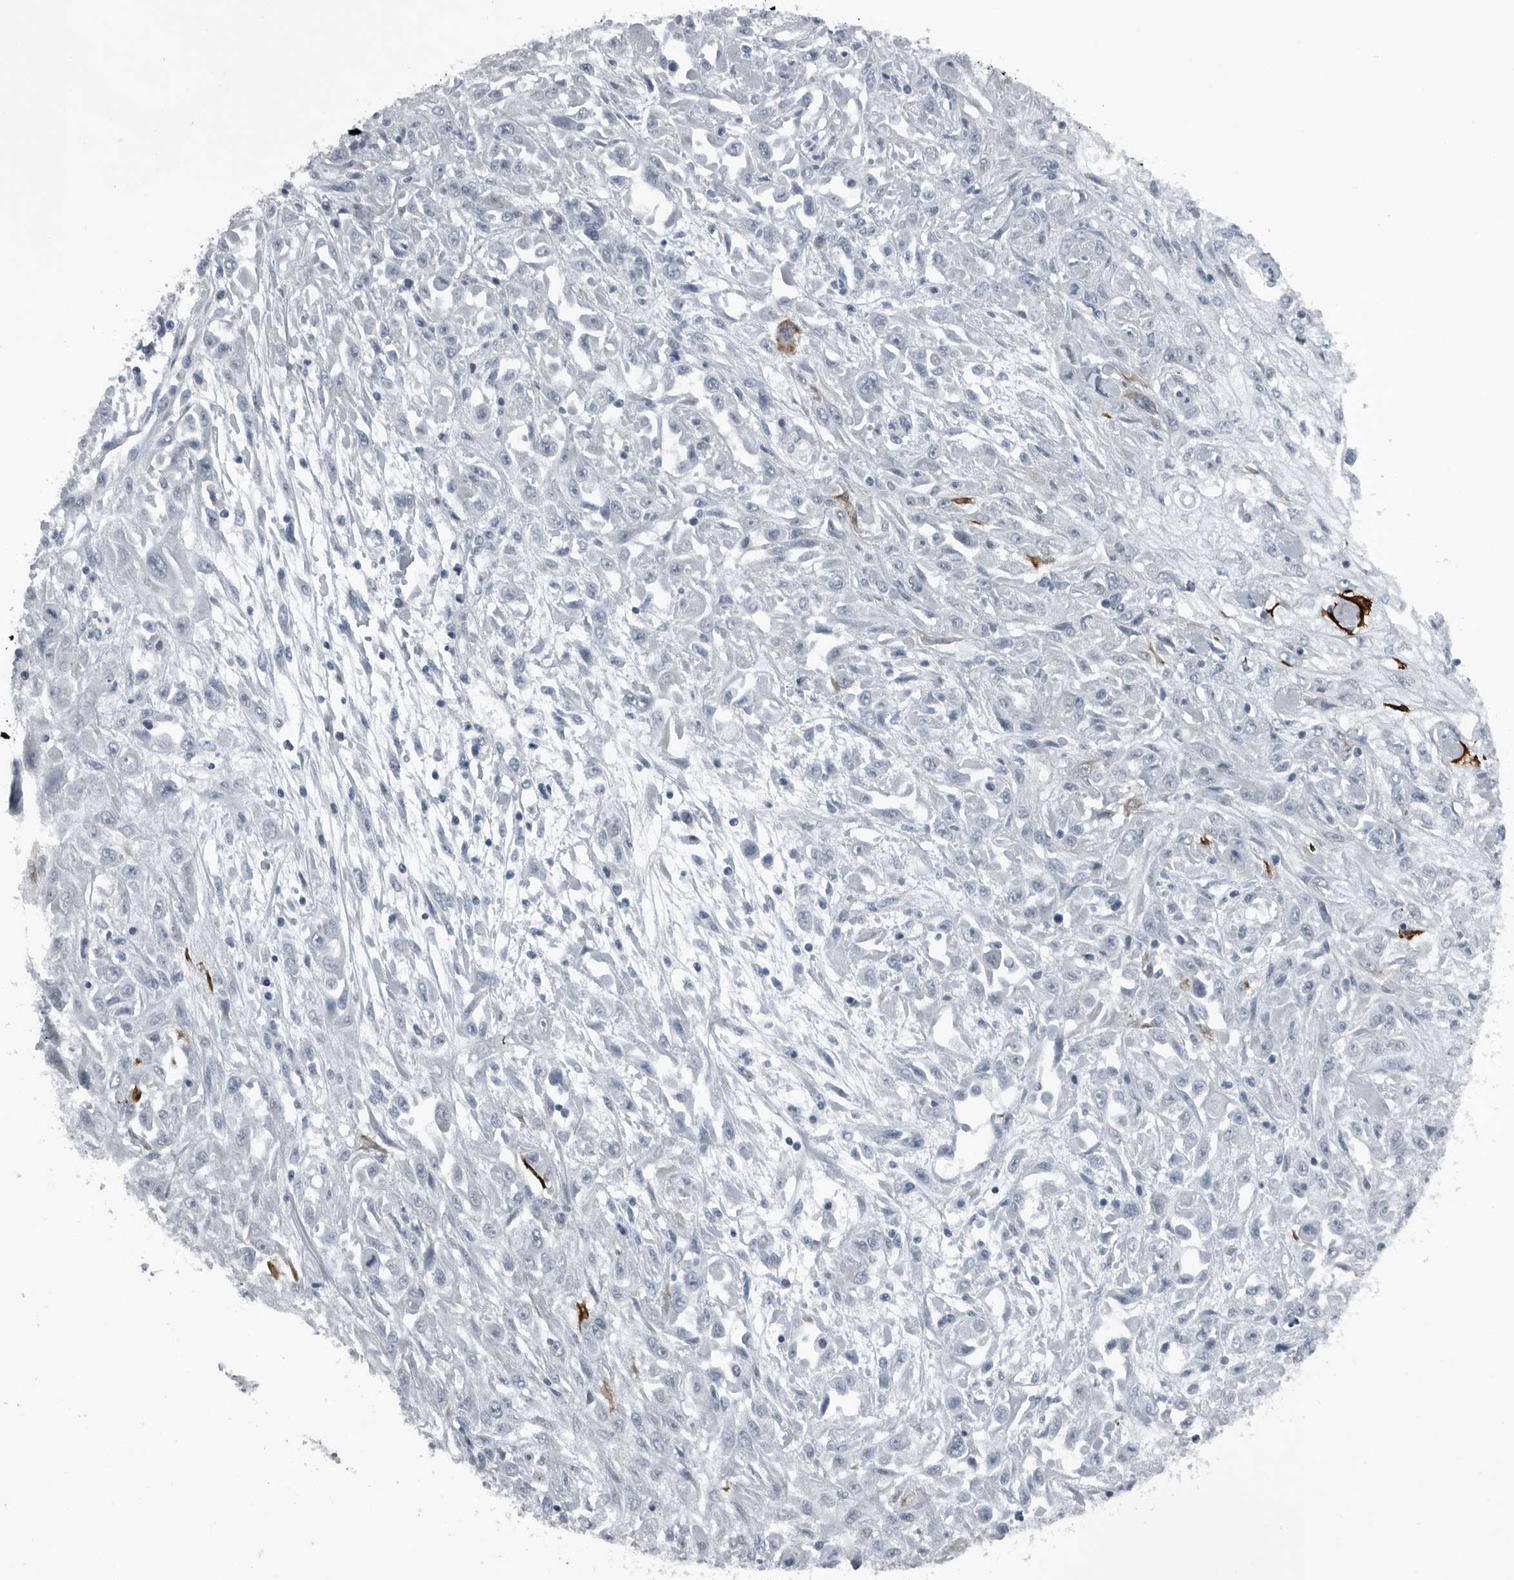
{"staining": {"intensity": "strong", "quantity": "<25%", "location": "cytoplasmic/membranous"}, "tissue": "skin cancer", "cell_type": "Tumor cells", "image_type": "cancer", "snomed": [{"axis": "morphology", "description": "Squamous cell carcinoma, NOS"}, {"axis": "morphology", "description": "Squamous cell carcinoma, metastatic, NOS"}, {"axis": "topography", "description": "Skin"}, {"axis": "topography", "description": "Lymph node"}], "caption": "About <25% of tumor cells in skin cancer reveal strong cytoplasmic/membranous protein expression as visualized by brown immunohistochemical staining.", "gene": "GAK", "patient": {"sex": "male", "age": 75}}